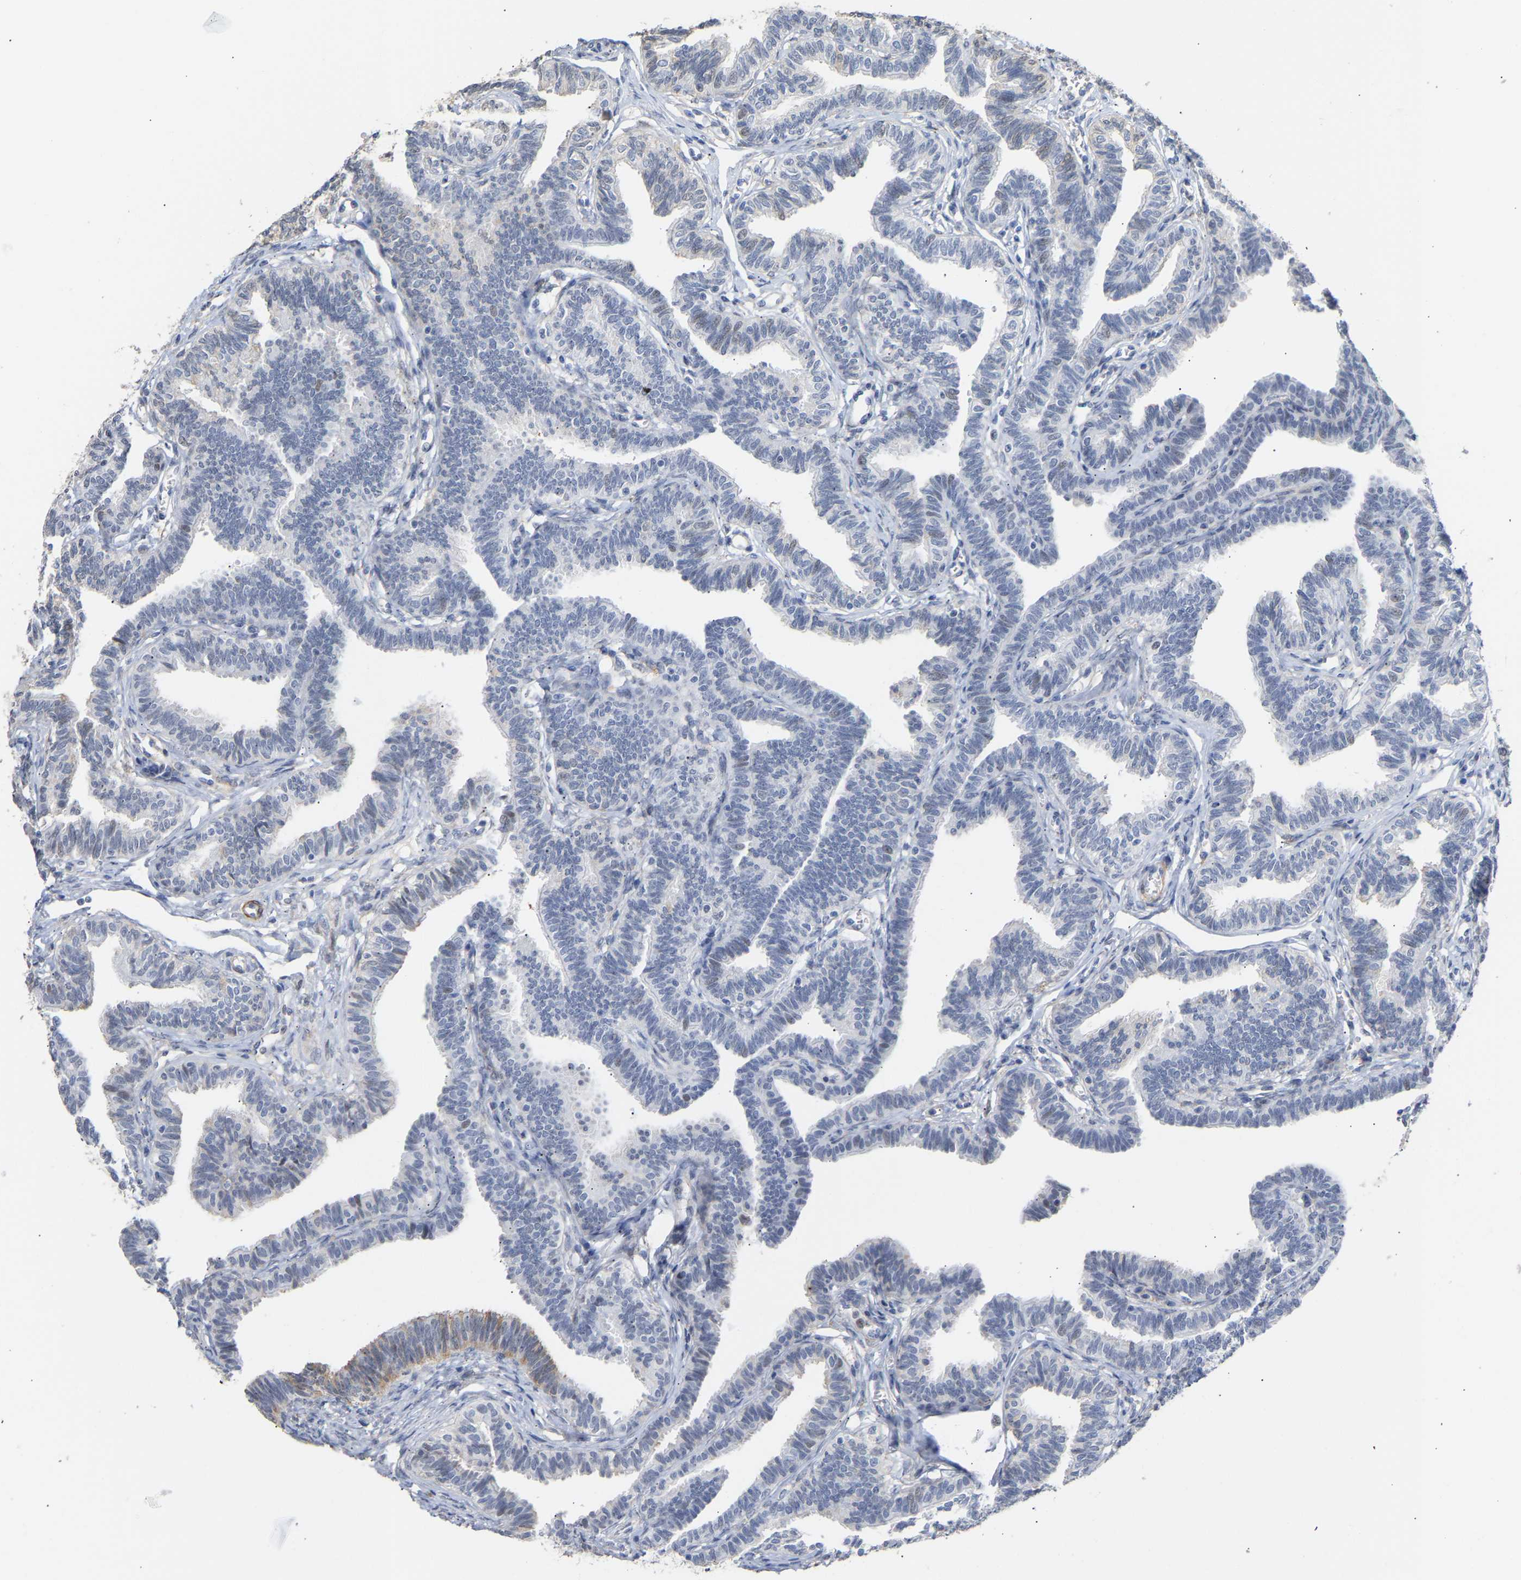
{"staining": {"intensity": "weak", "quantity": "<25%", "location": "nuclear"}, "tissue": "fallopian tube", "cell_type": "Glandular cells", "image_type": "normal", "snomed": [{"axis": "morphology", "description": "Normal tissue, NOS"}, {"axis": "topography", "description": "Fallopian tube"}, {"axis": "topography", "description": "Ovary"}], "caption": "Glandular cells are negative for protein expression in normal human fallopian tube. The staining was performed using DAB (3,3'-diaminobenzidine) to visualize the protein expression in brown, while the nuclei were stained in blue with hematoxylin (Magnification: 20x).", "gene": "AMPH", "patient": {"sex": "female", "age": 23}}